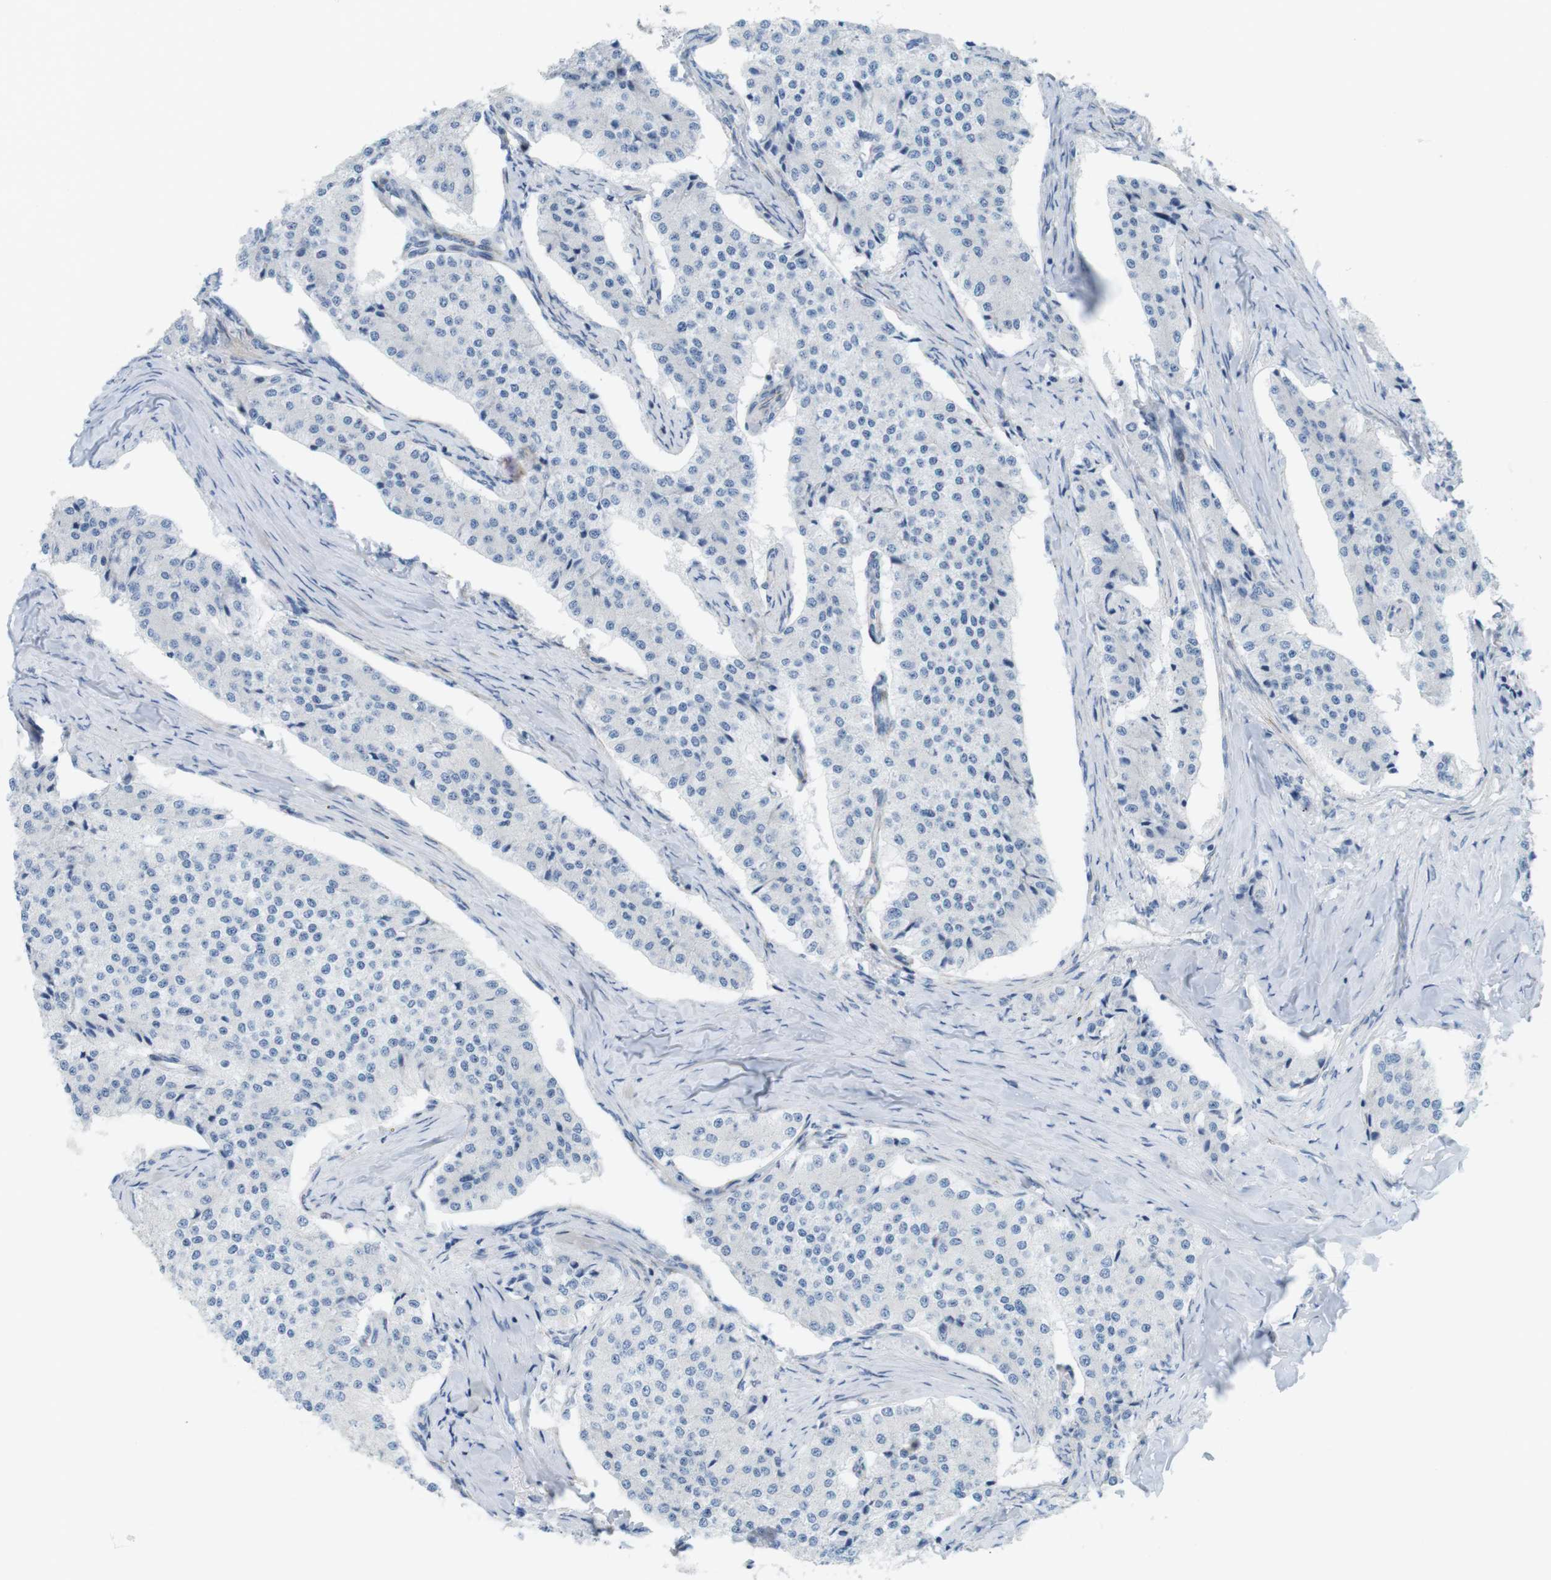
{"staining": {"intensity": "negative", "quantity": "none", "location": "none"}, "tissue": "carcinoid", "cell_type": "Tumor cells", "image_type": "cancer", "snomed": [{"axis": "morphology", "description": "Carcinoid, malignant, NOS"}, {"axis": "topography", "description": "Colon"}], "caption": "Protein analysis of malignant carcinoid demonstrates no significant expression in tumor cells.", "gene": "MYH9", "patient": {"sex": "female", "age": 52}}